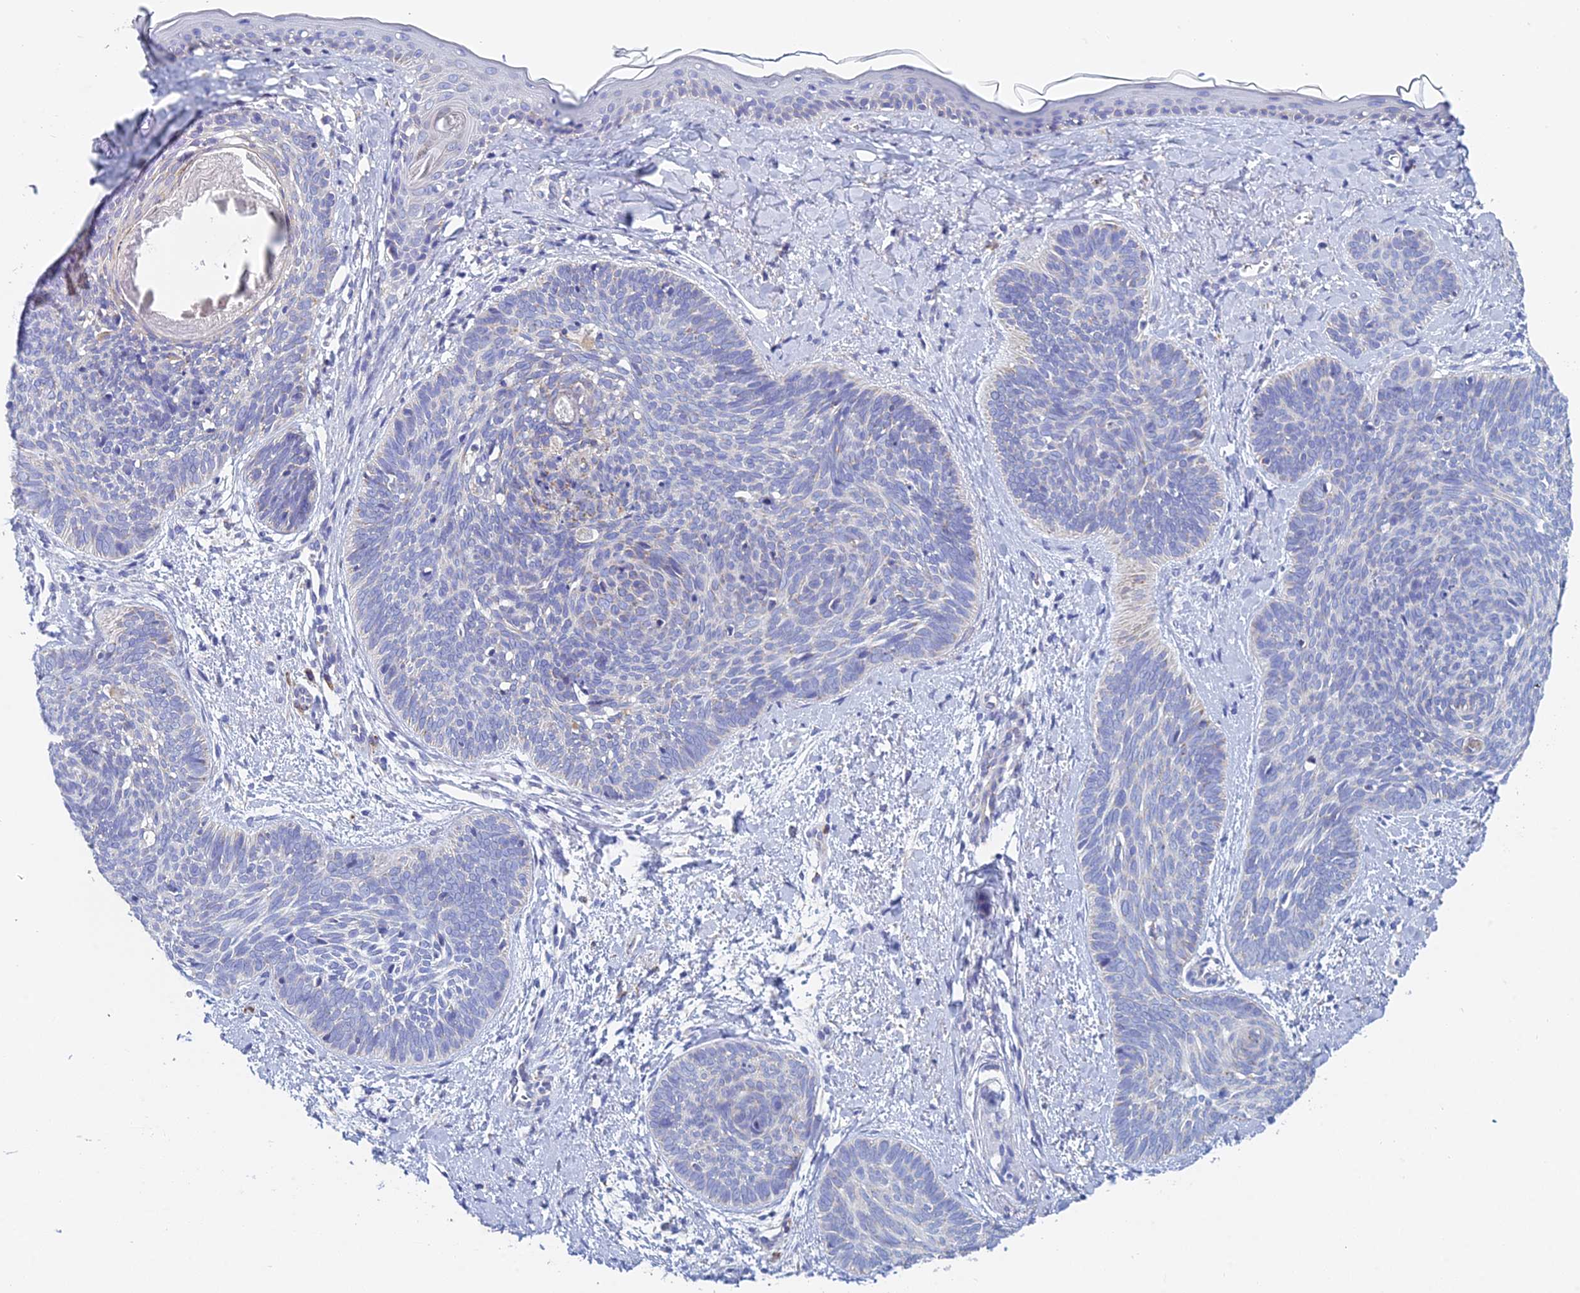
{"staining": {"intensity": "negative", "quantity": "none", "location": "none"}, "tissue": "skin cancer", "cell_type": "Tumor cells", "image_type": "cancer", "snomed": [{"axis": "morphology", "description": "Basal cell carcinoma"}, {"axis": "topography", "description": "Skin"}], "caption": "Skin cancer (basal cell carcinoma) stained for a protein using immunohistochemistry (IHC) reveals no staining tumor cells.", "gene": "CRACR2B", "patient": {"sex": "female", "age": 81}}